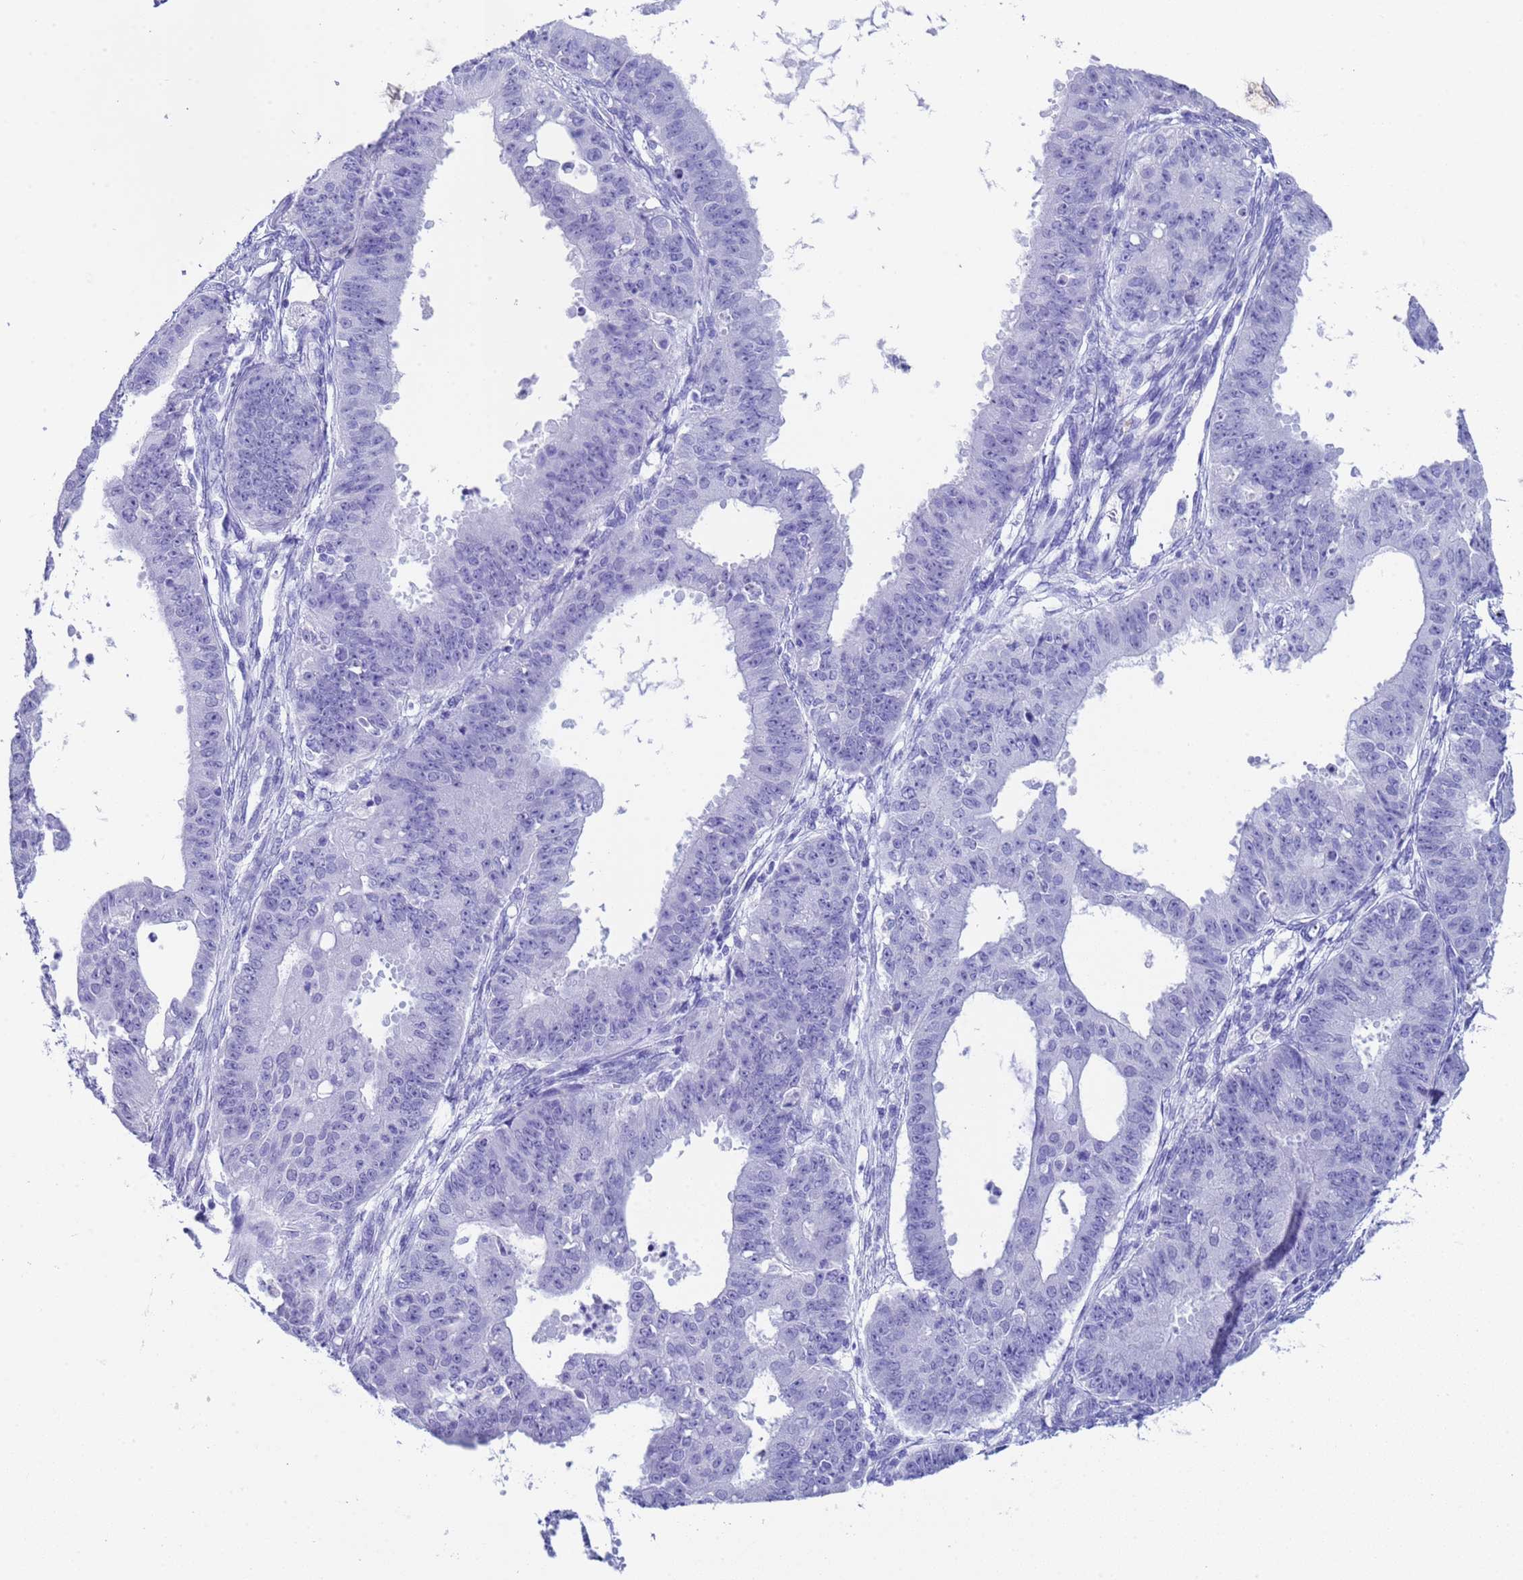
{"staining": {"intensity": "negative", "quantity": "none", "location": "none"}, "tissue": "ovarian cancer", "cell_type": "Tumor cells", "image_type": "cancer", "snomed": [{"axis": "morphology", "description": "Carcinoma, endometroid"}, {"axis": "topography", "description": "Appendix"}, {"axis": "topography", "description": "Ovary"}], "caption": "This histopathology image is of ovarian cancer (endometroid carcinoma) stained with IHC to label a protein in brown with the nuclei are counter-stained blue. There is no staining in tumor cells.", "gene": "CKM", "patient": {"sex": "female", "age": 42}}